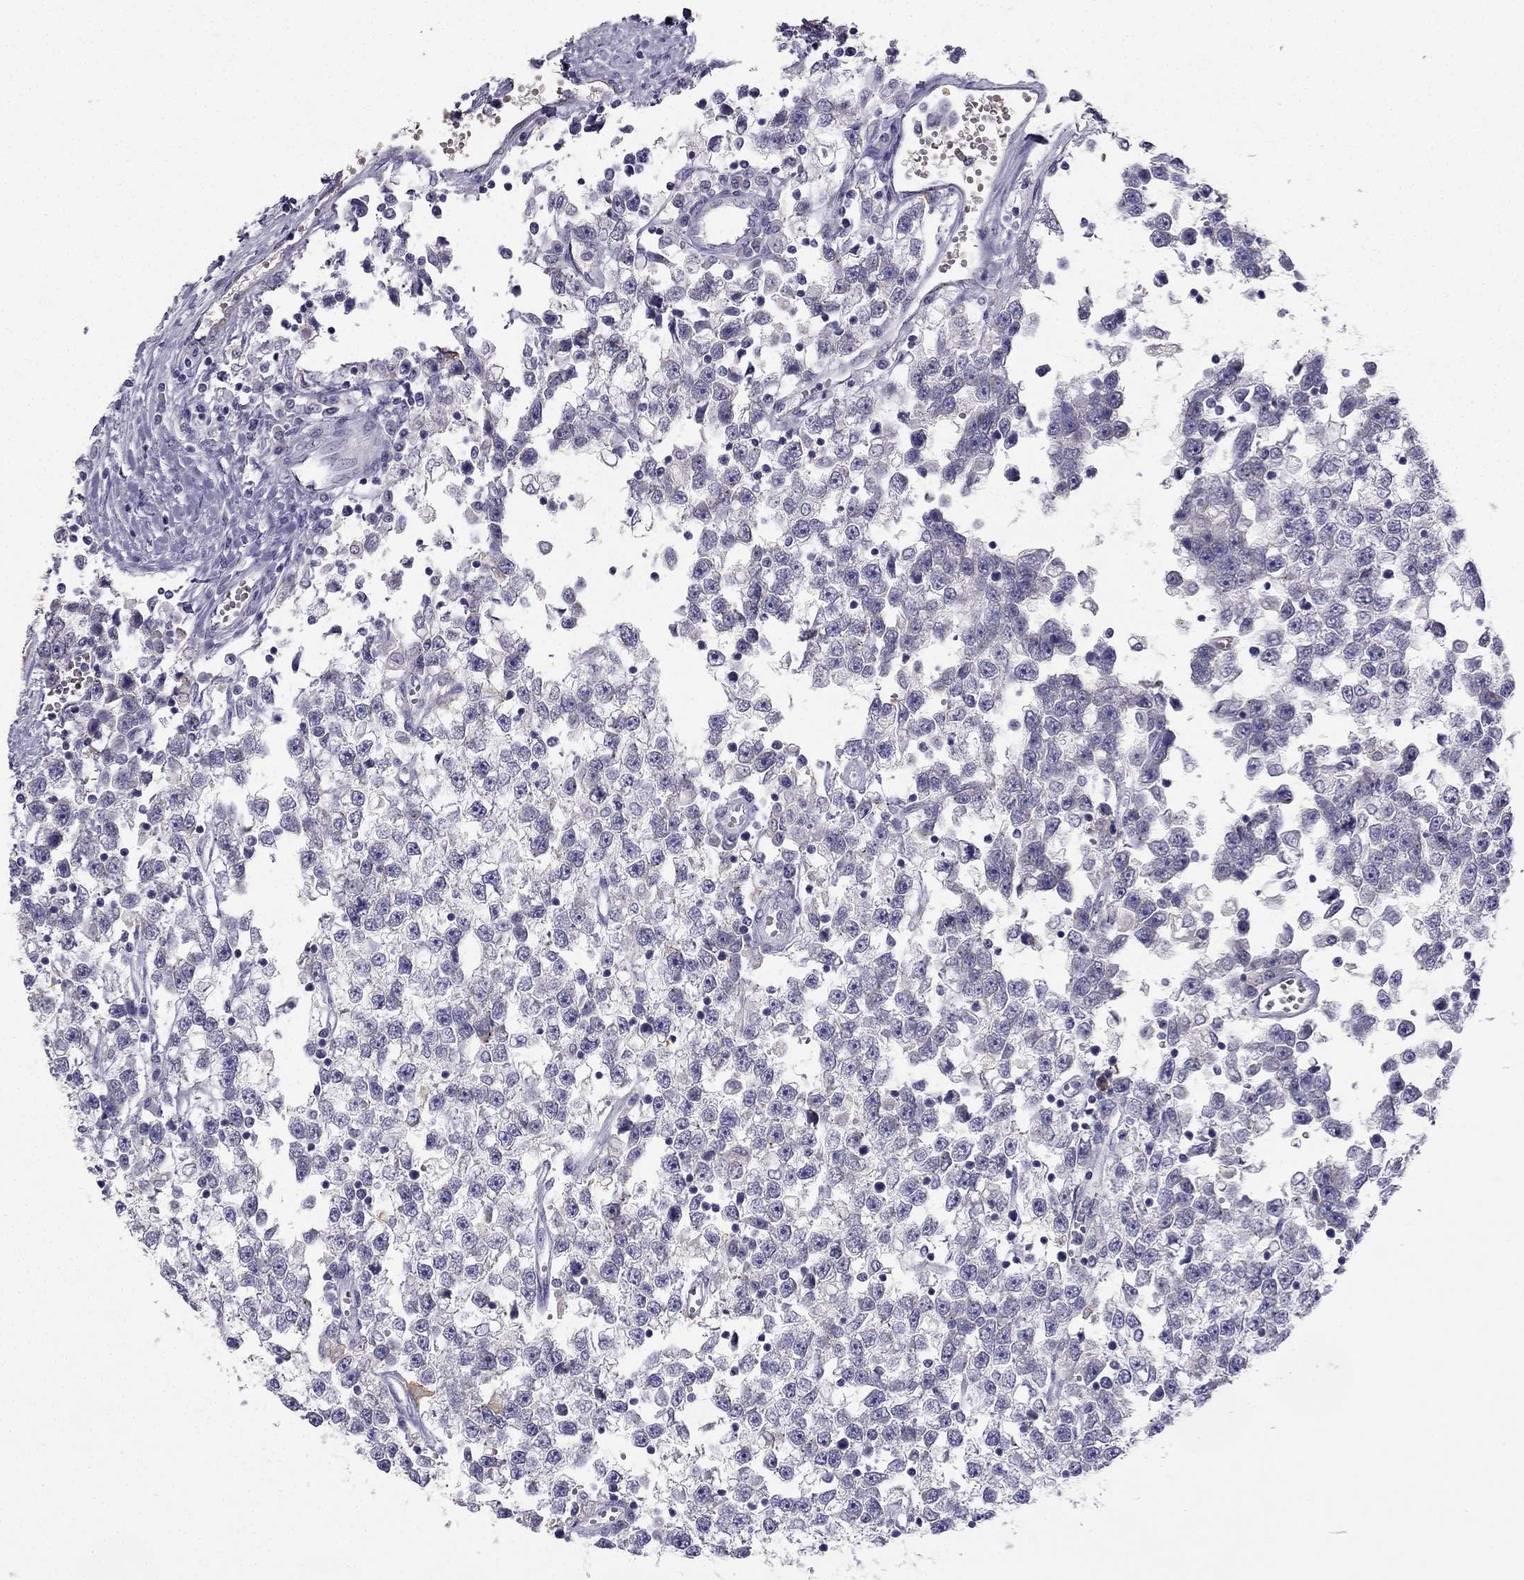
{"staining": {"intensity": "negative", "quantity": "none", "location": "none"}, "tissue": "testis cancer", "cell_type": "Tumor cells", "image_type": "cancer", "snomed": [{"axis": "morphology", "description": "Seminoma, NOS"}, {"axis": "topography", "description": "Testis"}], "caption": "IHC of testis cancer shows no positivity in tumor cells.", "gene": "RSPH14", "patient": {"sex": "male", "age": 34}}